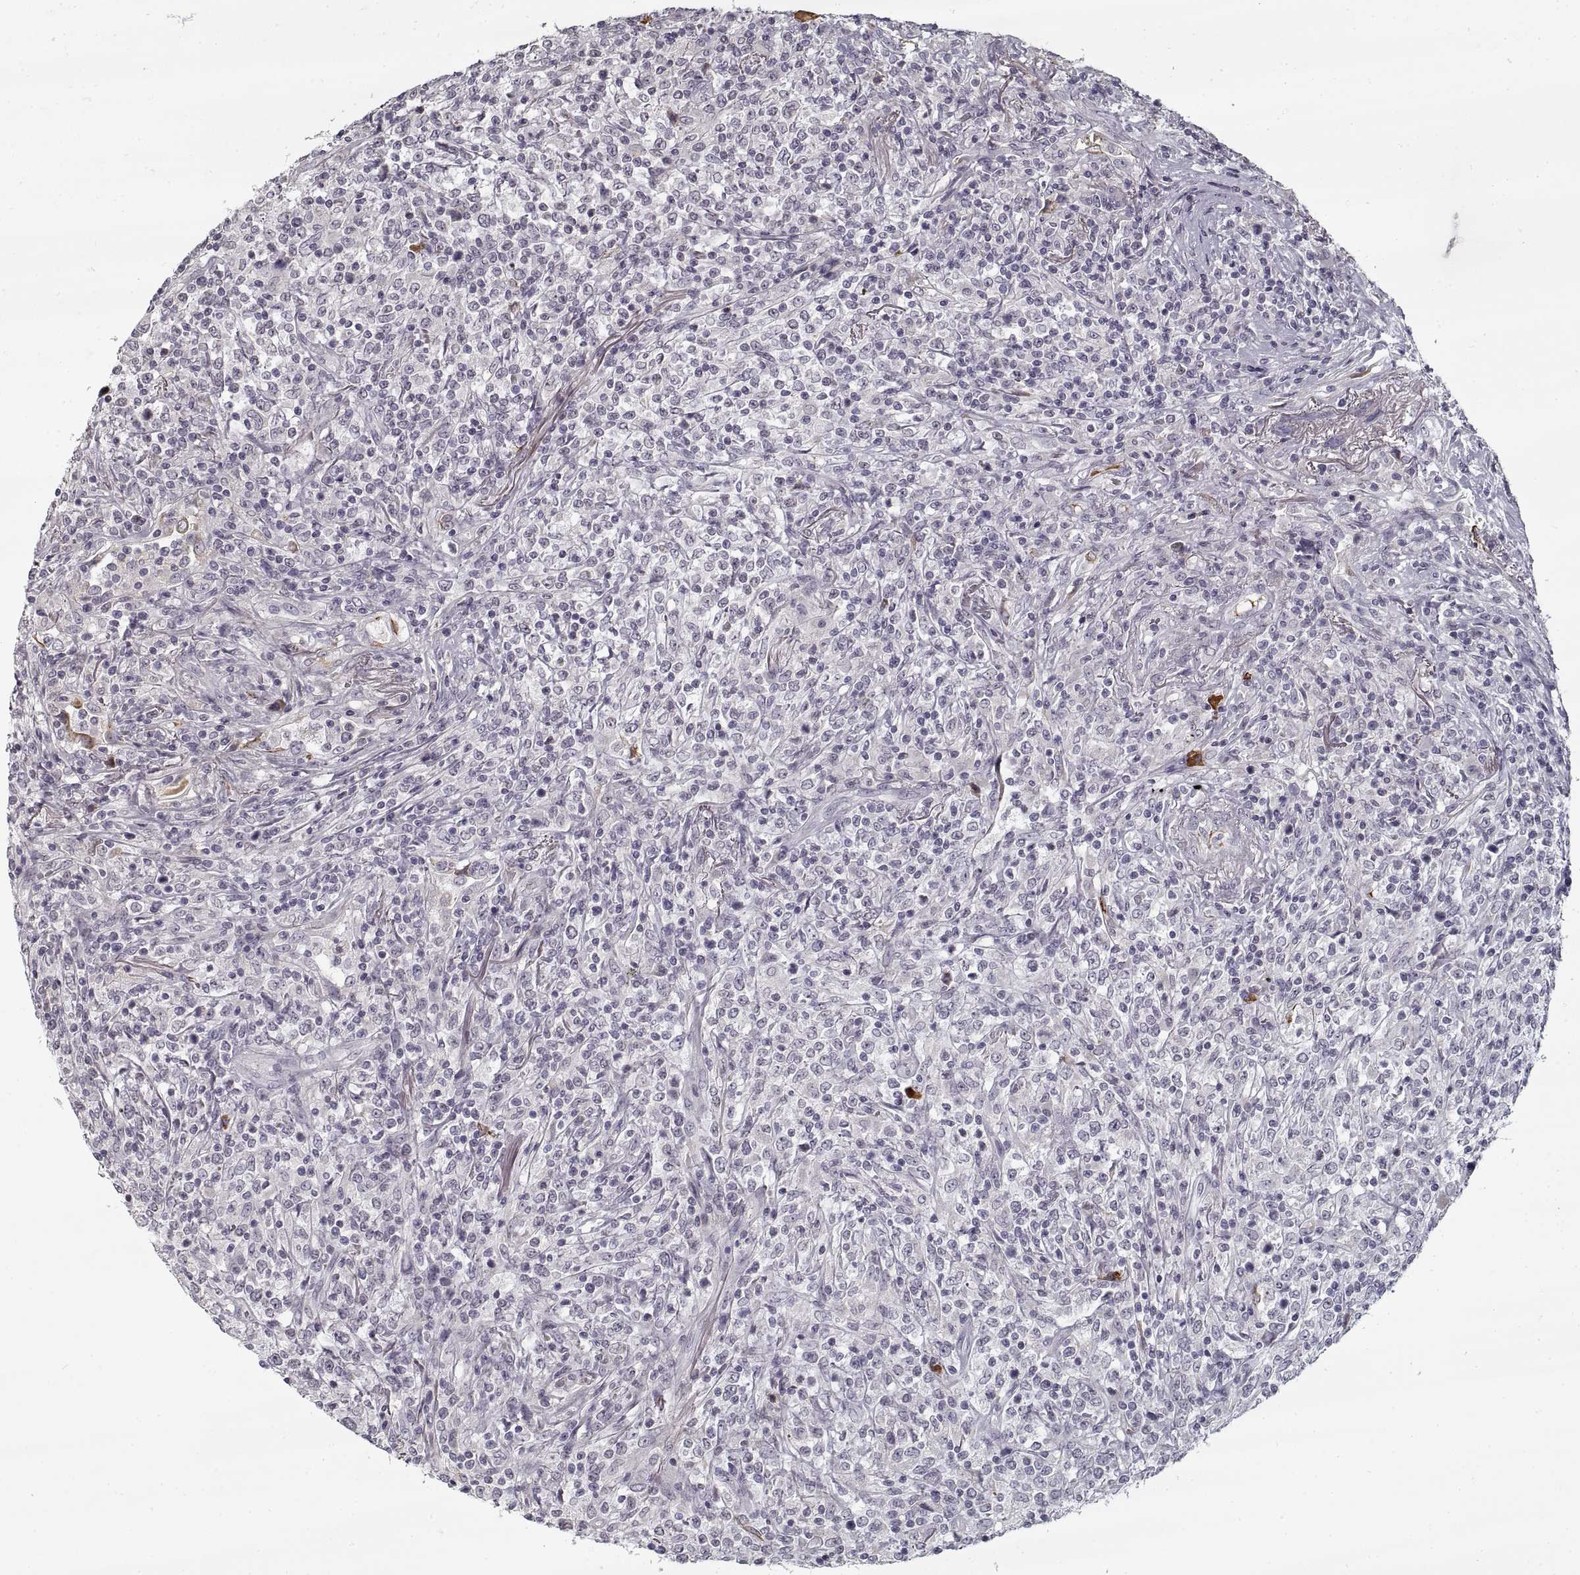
{"staining": {"intensity": "negative", "quantity": "none", "location": "none"}, "tissue": "lymphoma", "cell_type": "Tumor cells", "image_type": "cancer", "snomed": [{"axis": "morphology", "description": "Malignant lymphoma, non-Hodgkin's type, High grade"}, {"axis": "topography", "description": "Lung"}], "caption": "Tumor cells show no significant protein staining in lymphoma. The staining is performed using DAB brown chromogen with nuclei counter-stained in using hematoxylin.", "gene": "GAD2", "patient": {"sex": "male", "age": 79}}